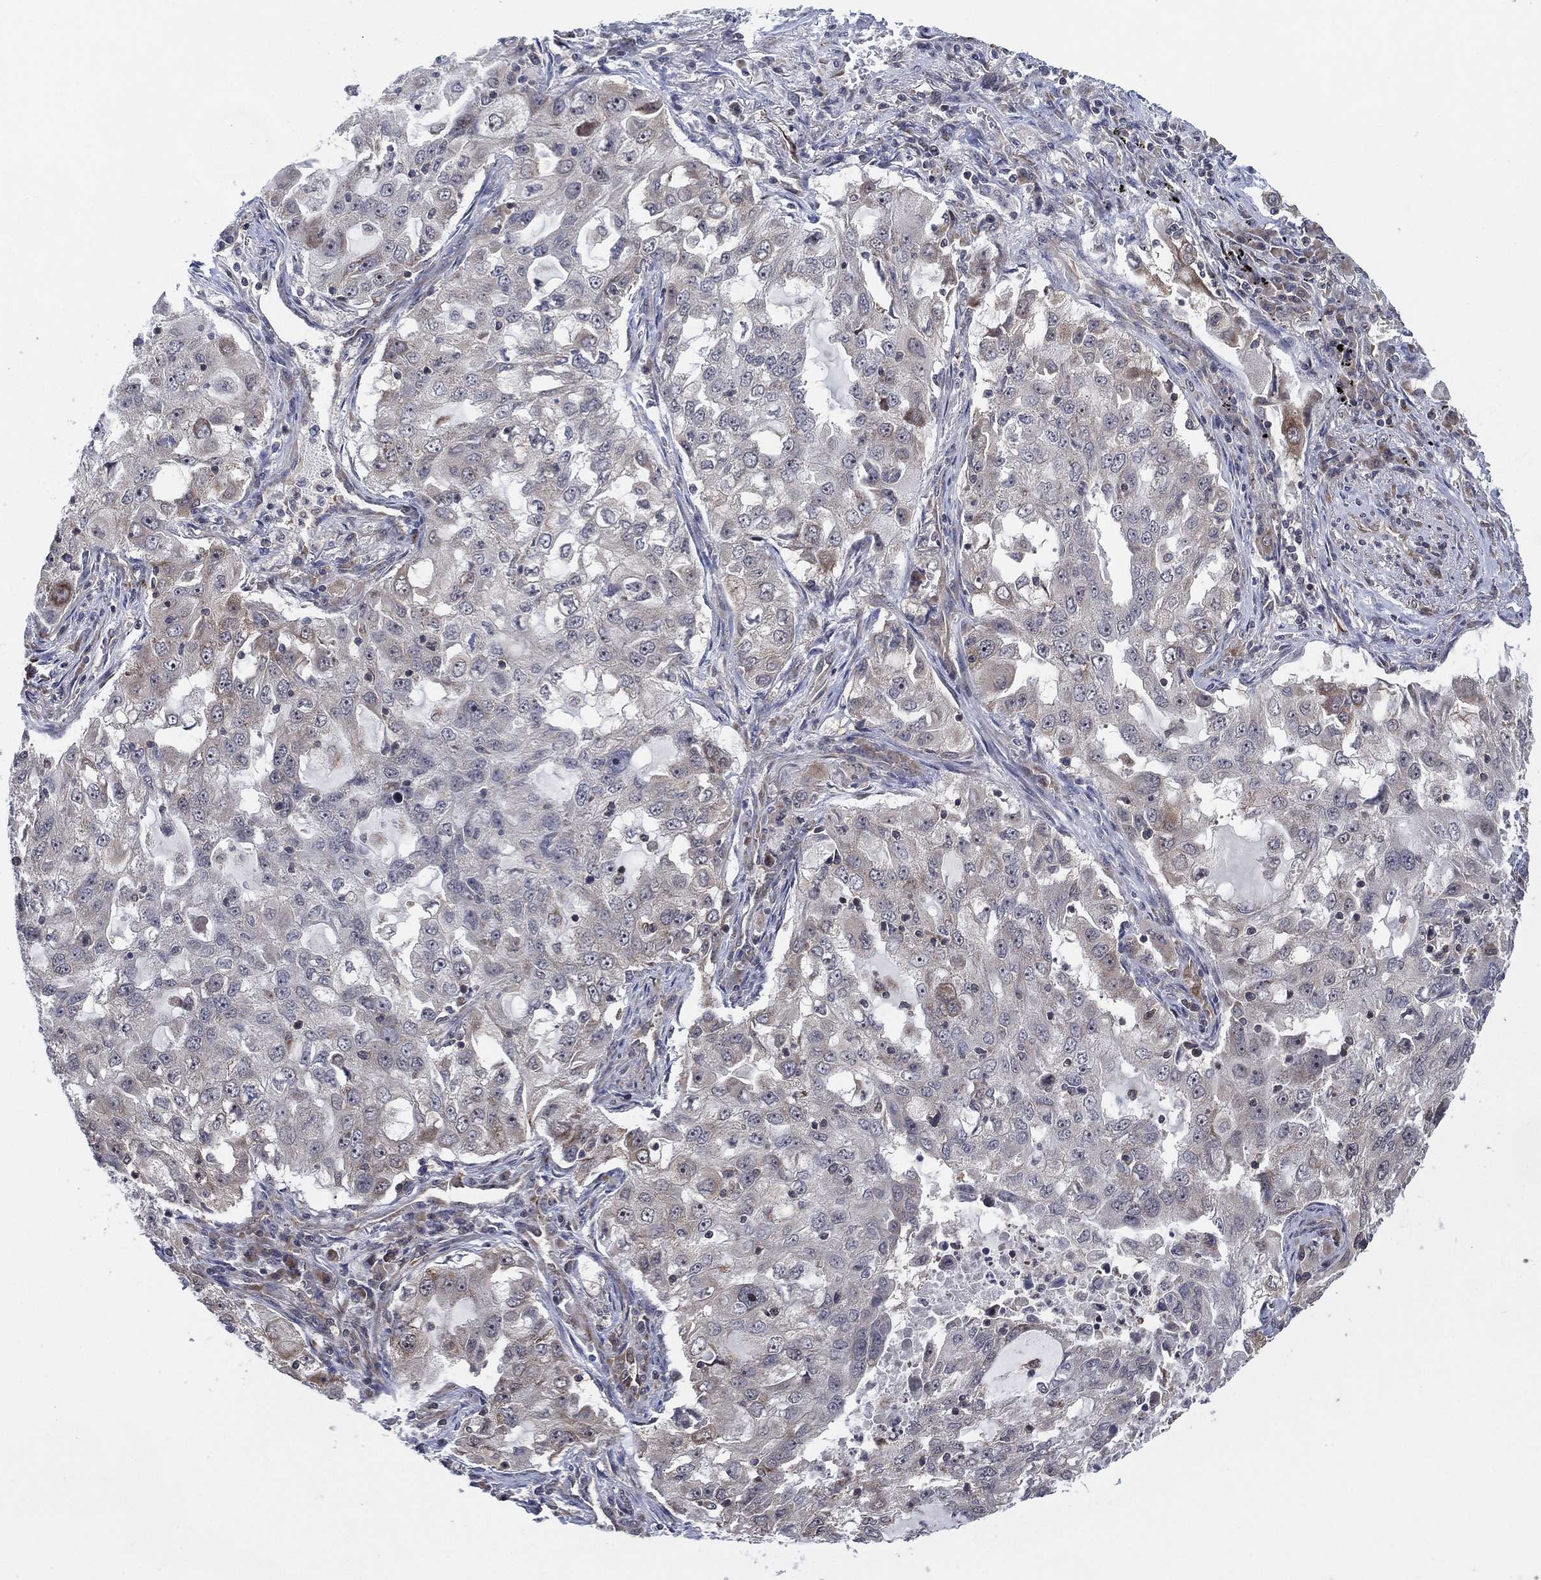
{"staining": {"intensity": "weak", "quantity": "<25%", "location": "cytoplasmic/membranous"}, "tissue": "lung cancer", "cell_type": "Tumor cells", "image_type": "cancer", "snomed": [{"axis": "morphology", "description": "Adenocarcinoma, NOS"}, {"axis": "topography", "description": "Lung"}], "caption": "This is a photomicrograph of immunohistochemistry staining of lung cancer, which shows no expression in tumor cells.", "gene": "TMCO1", "patient": {"sex": "female", "age": 61}}